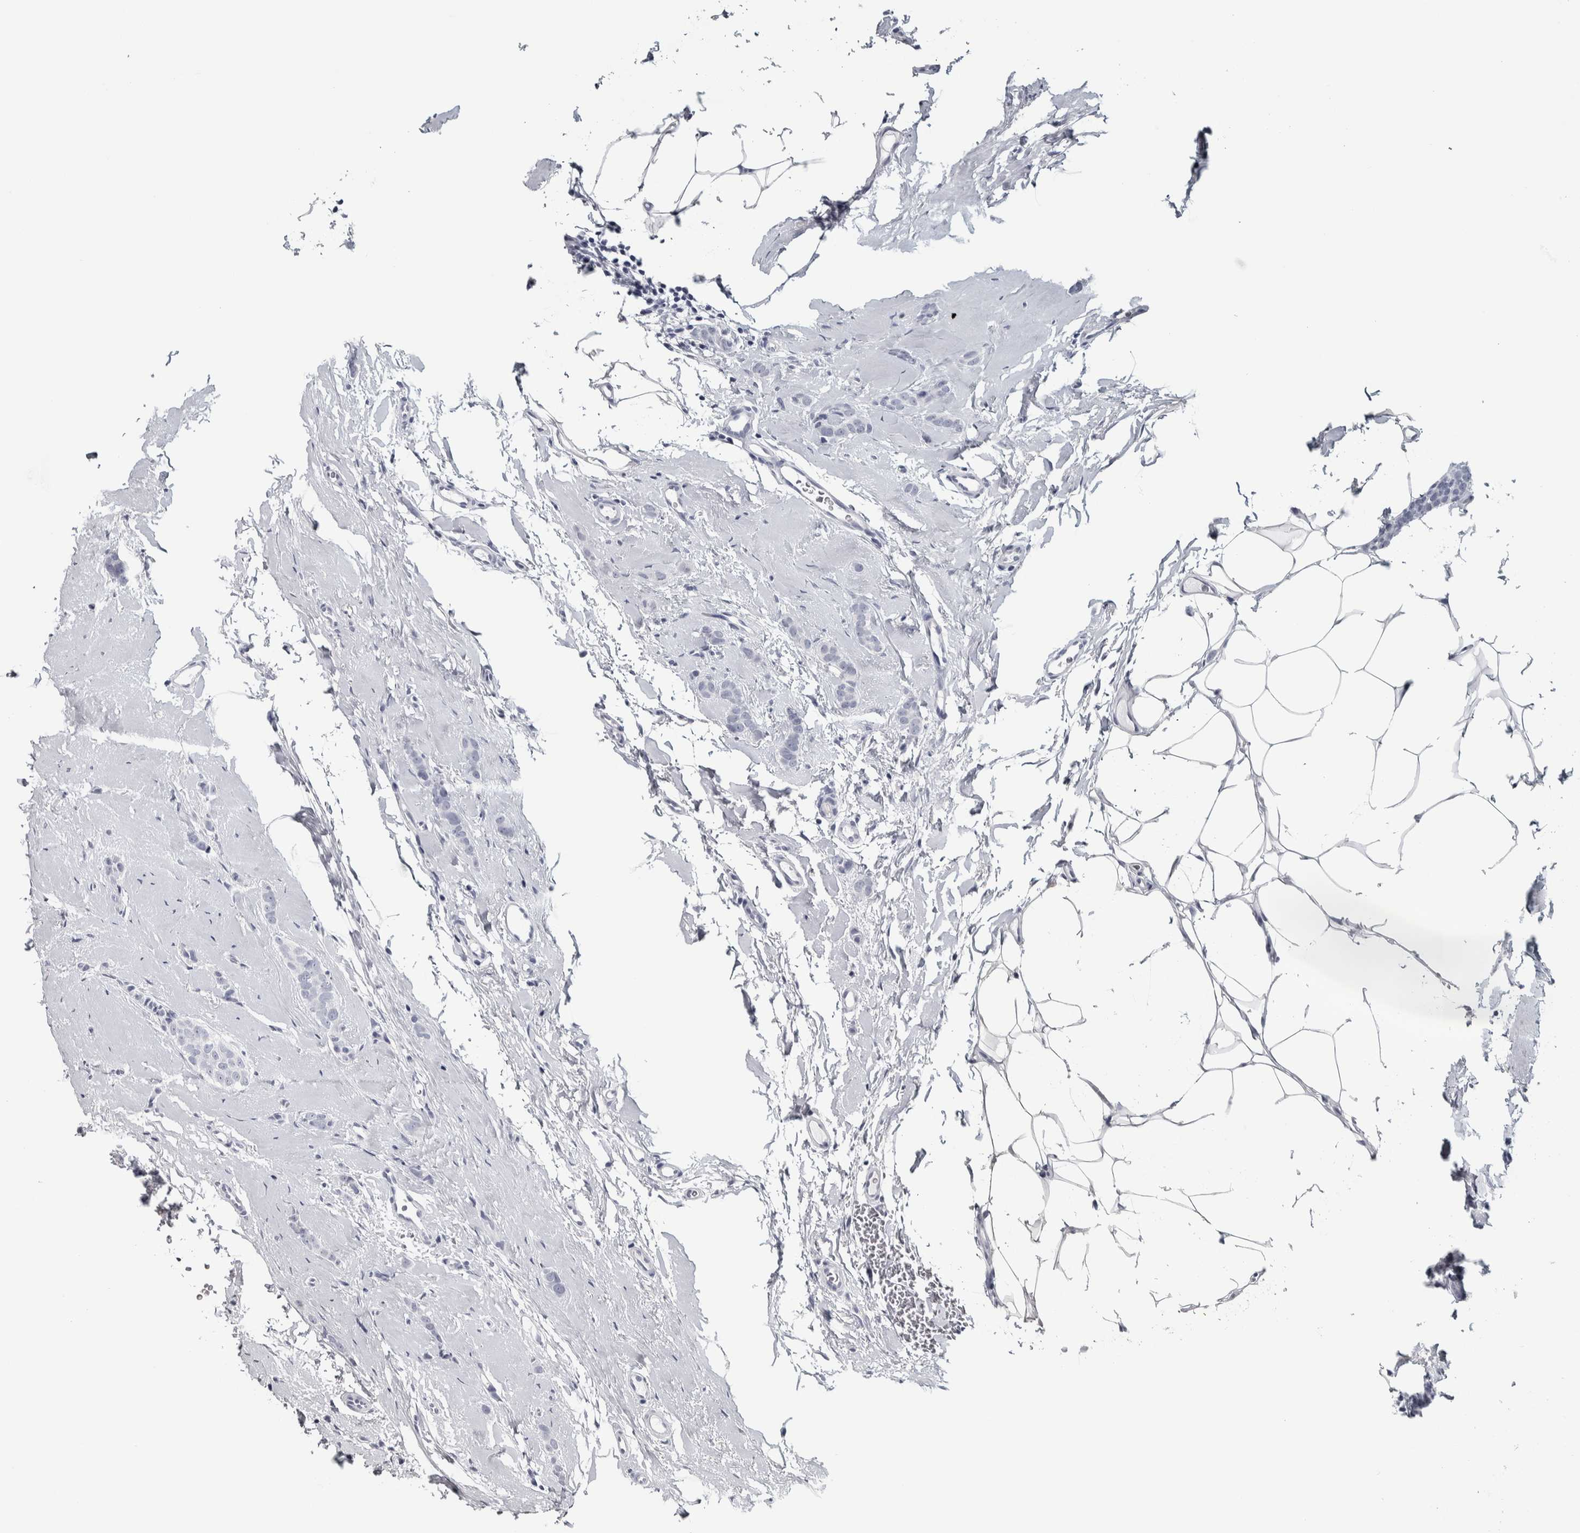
{"staining": {"intensity": "negative", "quantity": "none", "location": "none"}, "tissue": "breast cancer", "cell_type": "Tumor cells", "image_type": "cancer", "snomed": [{"axis": "morphology", "description": "Lobular carcinoma"}, {"axis": "topography", "description": "Skin"}, {"axis": "topography", "description": "Breast"}], "caption": "The histopathology image demonstrates no significant positivity in tumor cells of breast cancer.", "gene": "NECAB1", "patient": {"sex": "female", "age": 46}}